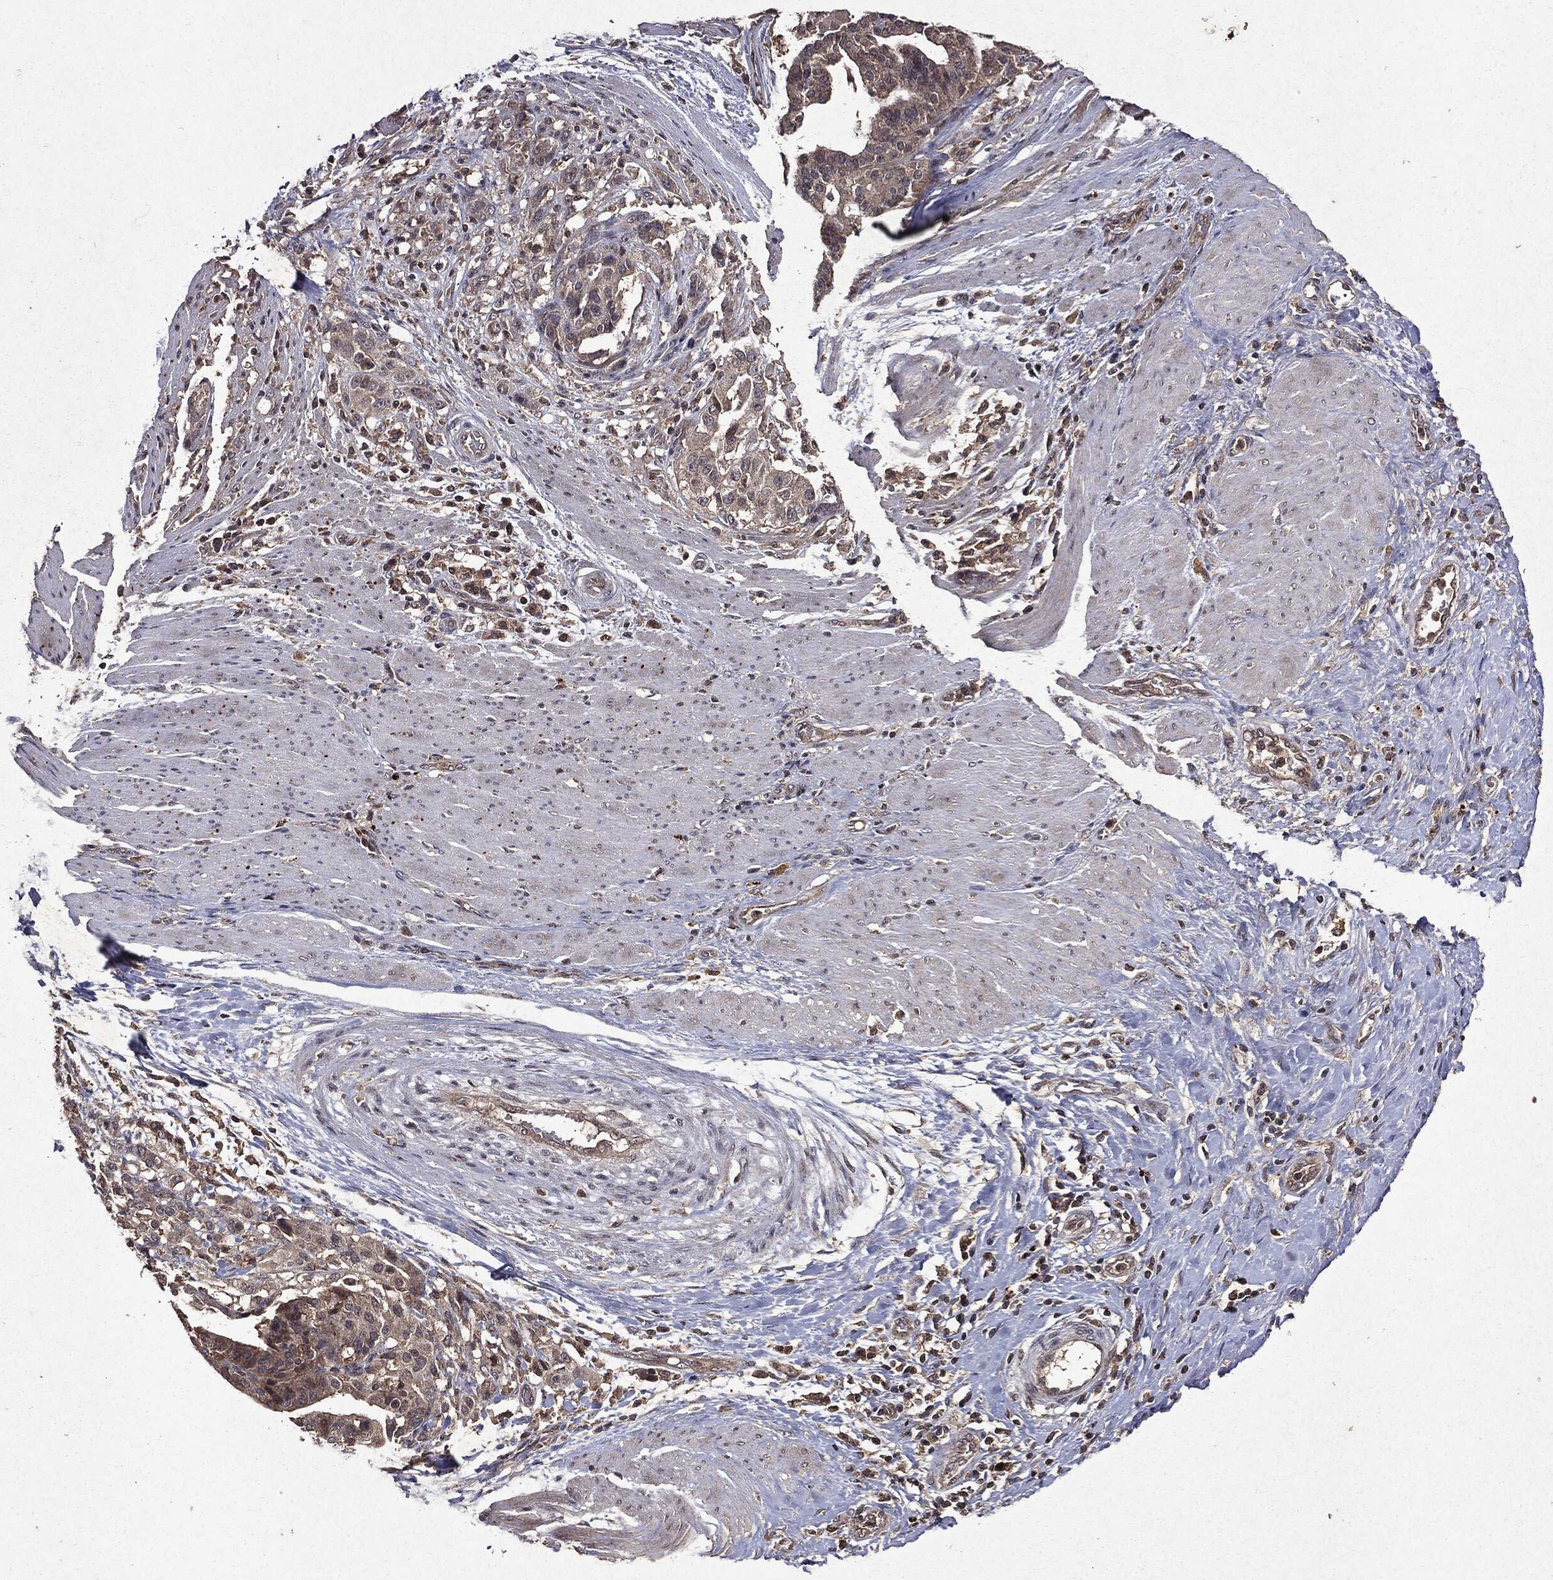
{"staining": {"intensity": "negative", "quantity": "none", "location": "none"}, "tissue": "stomach cancer", "cell_type": "Tumor cells", "image_type": "cancer", "snomed": [{"axis": "morphology", "description": "Adenocarcinoma, NOS"}, {"axis": "topography", "description": "Stomach"}], "caption": "A high-resolution histopathology image shows IHC staining of adenocarcinoma (stomach), which exhibits no significant positivity in tumor cells.", "gene": "MTOR", "patient": {"sex": "male", "age": 48}}